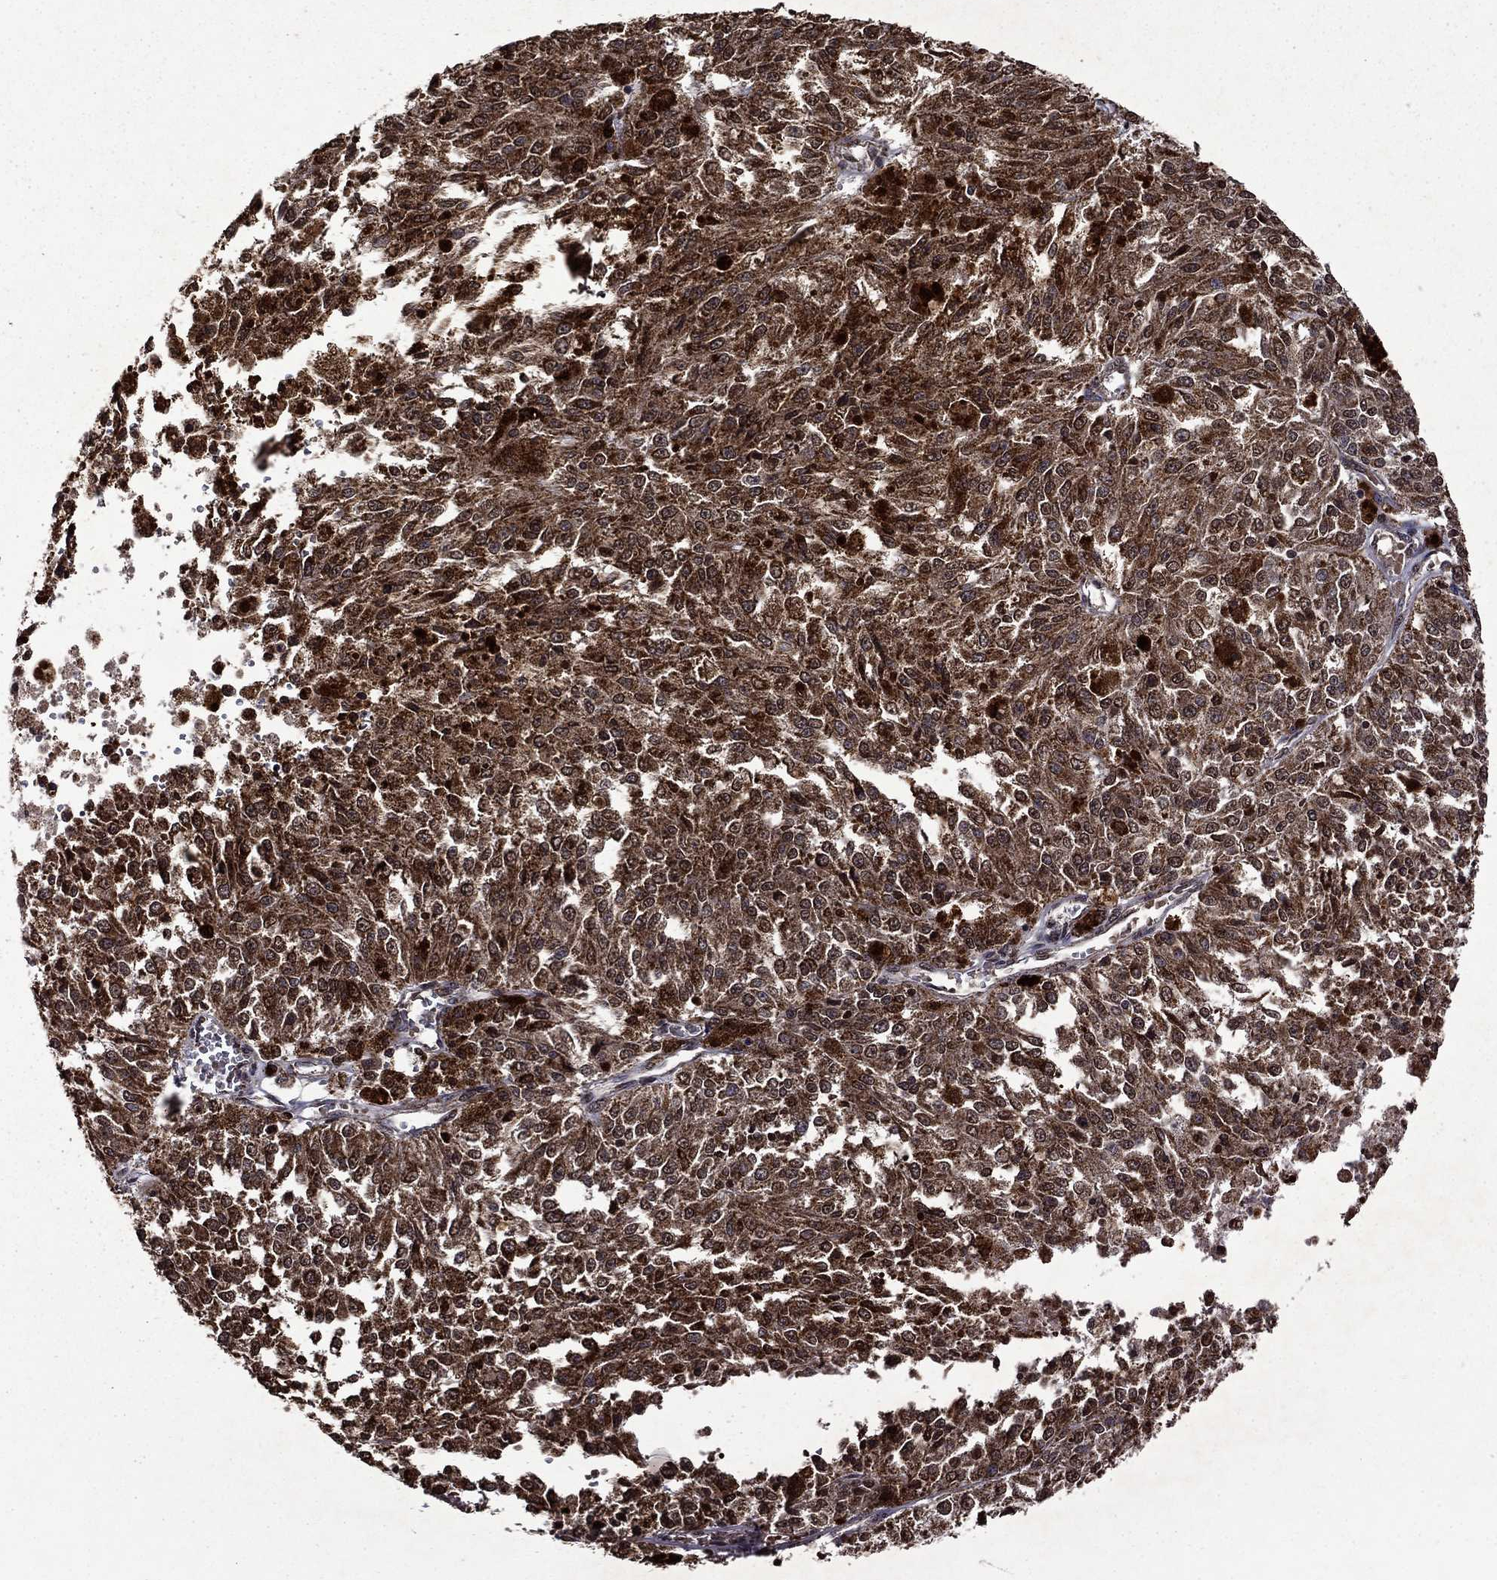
{"staining": {"intensity": "strong", "quantity": ">75%", "location": "cytoplasmic/membranous"}, "tissue": "melanoma", "cell_type": "Tumor cells", "image_type": "cancer", "snomed": [{"axis": "morphology", "description": "Malignant melanoma, Metastatic site"}, {"axis": "topography", "description": "Lymph node"}], "caption": "Human melanoma stained with a brown dye reveals strong cytoplasmic/membranous positive expression in about >75% of tumor cells.", "gene": "ITM2B", "patient": {"sex": "female", "age": 64}}